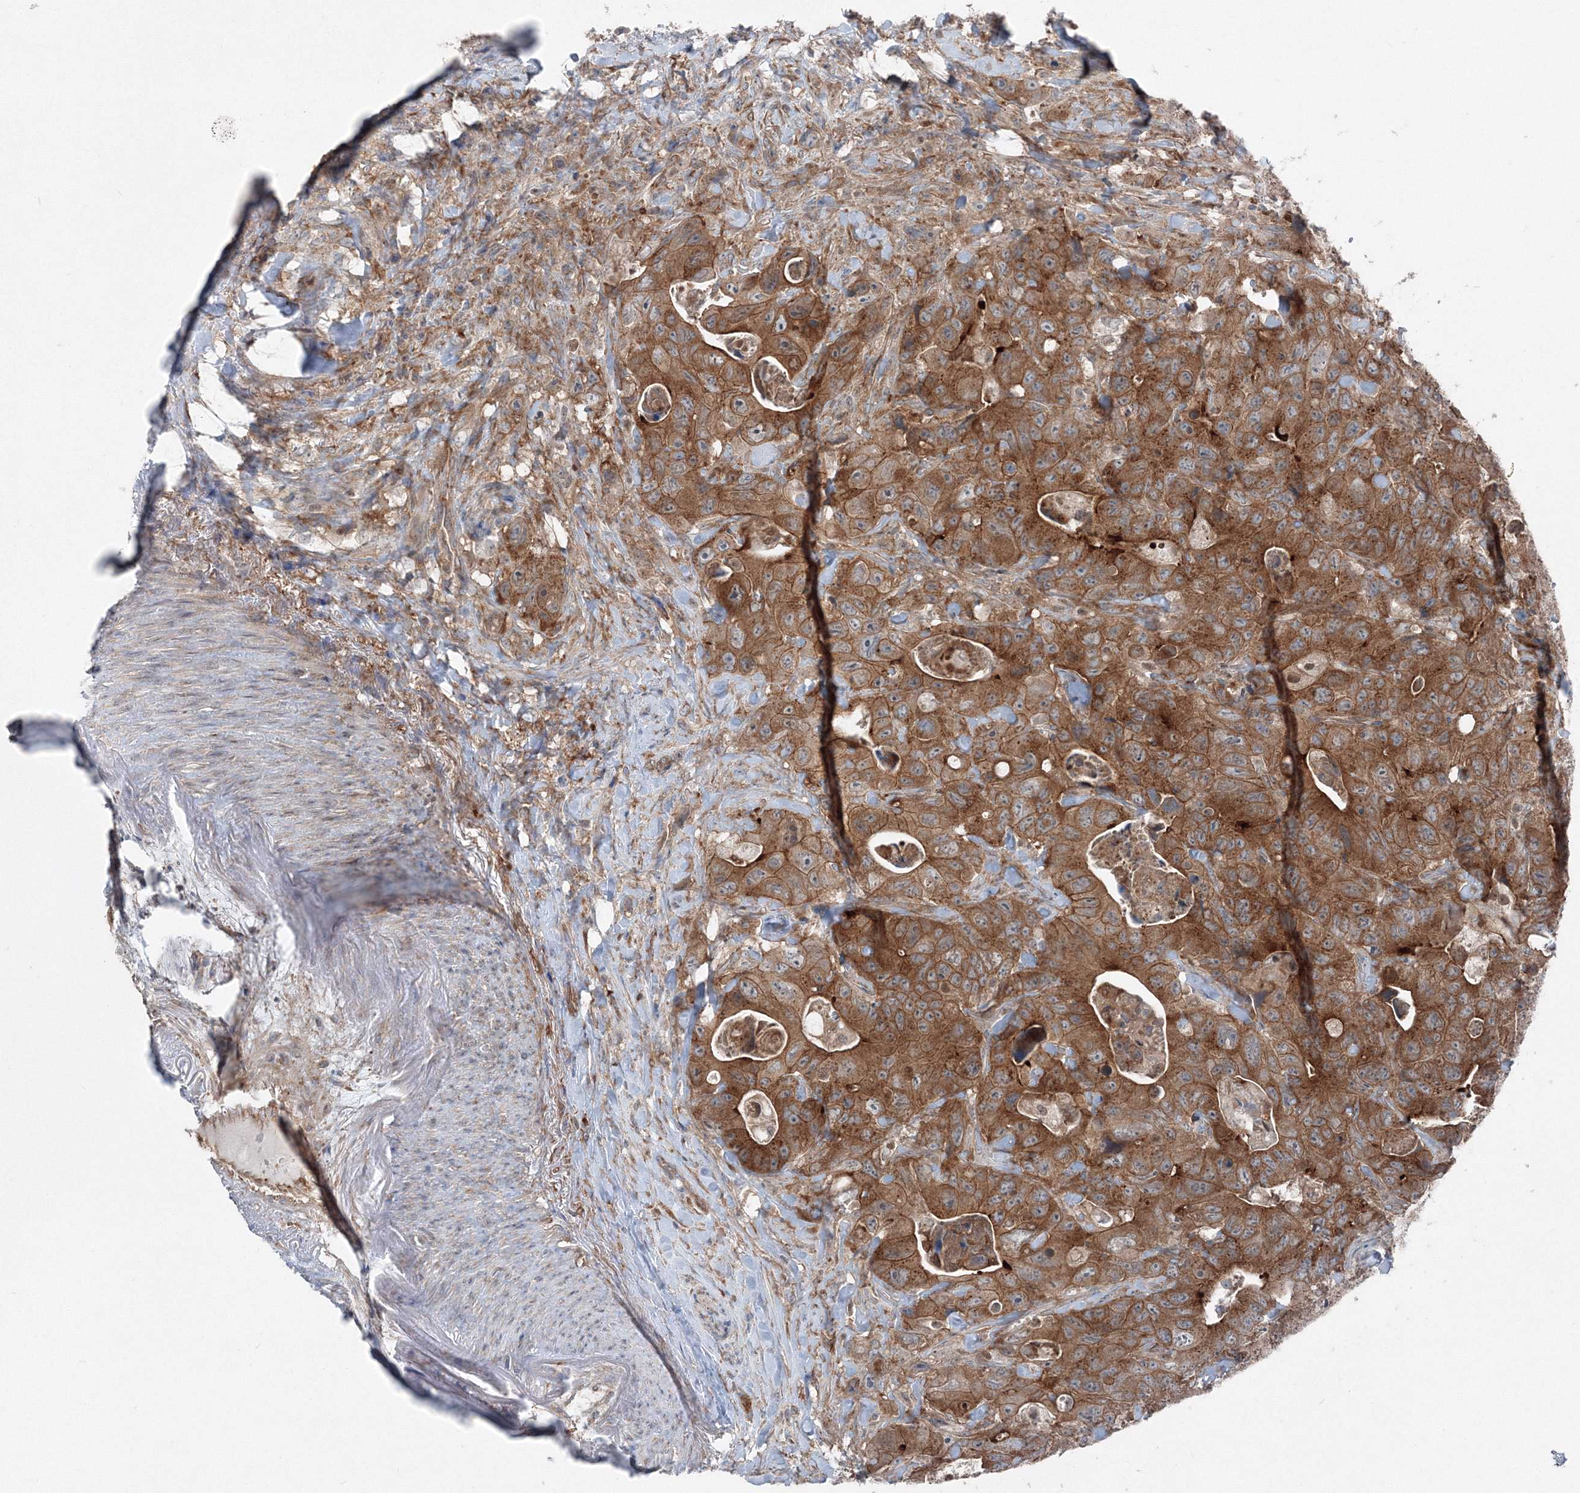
{"staining": {"intensity": "strong", "quantity": ">75%", "location": "cytoplasmic/membranous"}, "tissue": "colorectal cancer", "cell_type": "Tumor cells", "image_type": "cancer", "snomed": [{"axis": "morphology", "description": "Adenocarcinoma, NOS"}, {"axis": "topography", "description": "Colon"}], "caption": "Immunohistochemical staining of colorectal adenocarcinoma shows high levels of strong cytoplasmic/membranous positivity in about >75% of tumor cells.", "gene": "TPRKB", "patient": {"sex": "female", "age": 46}}